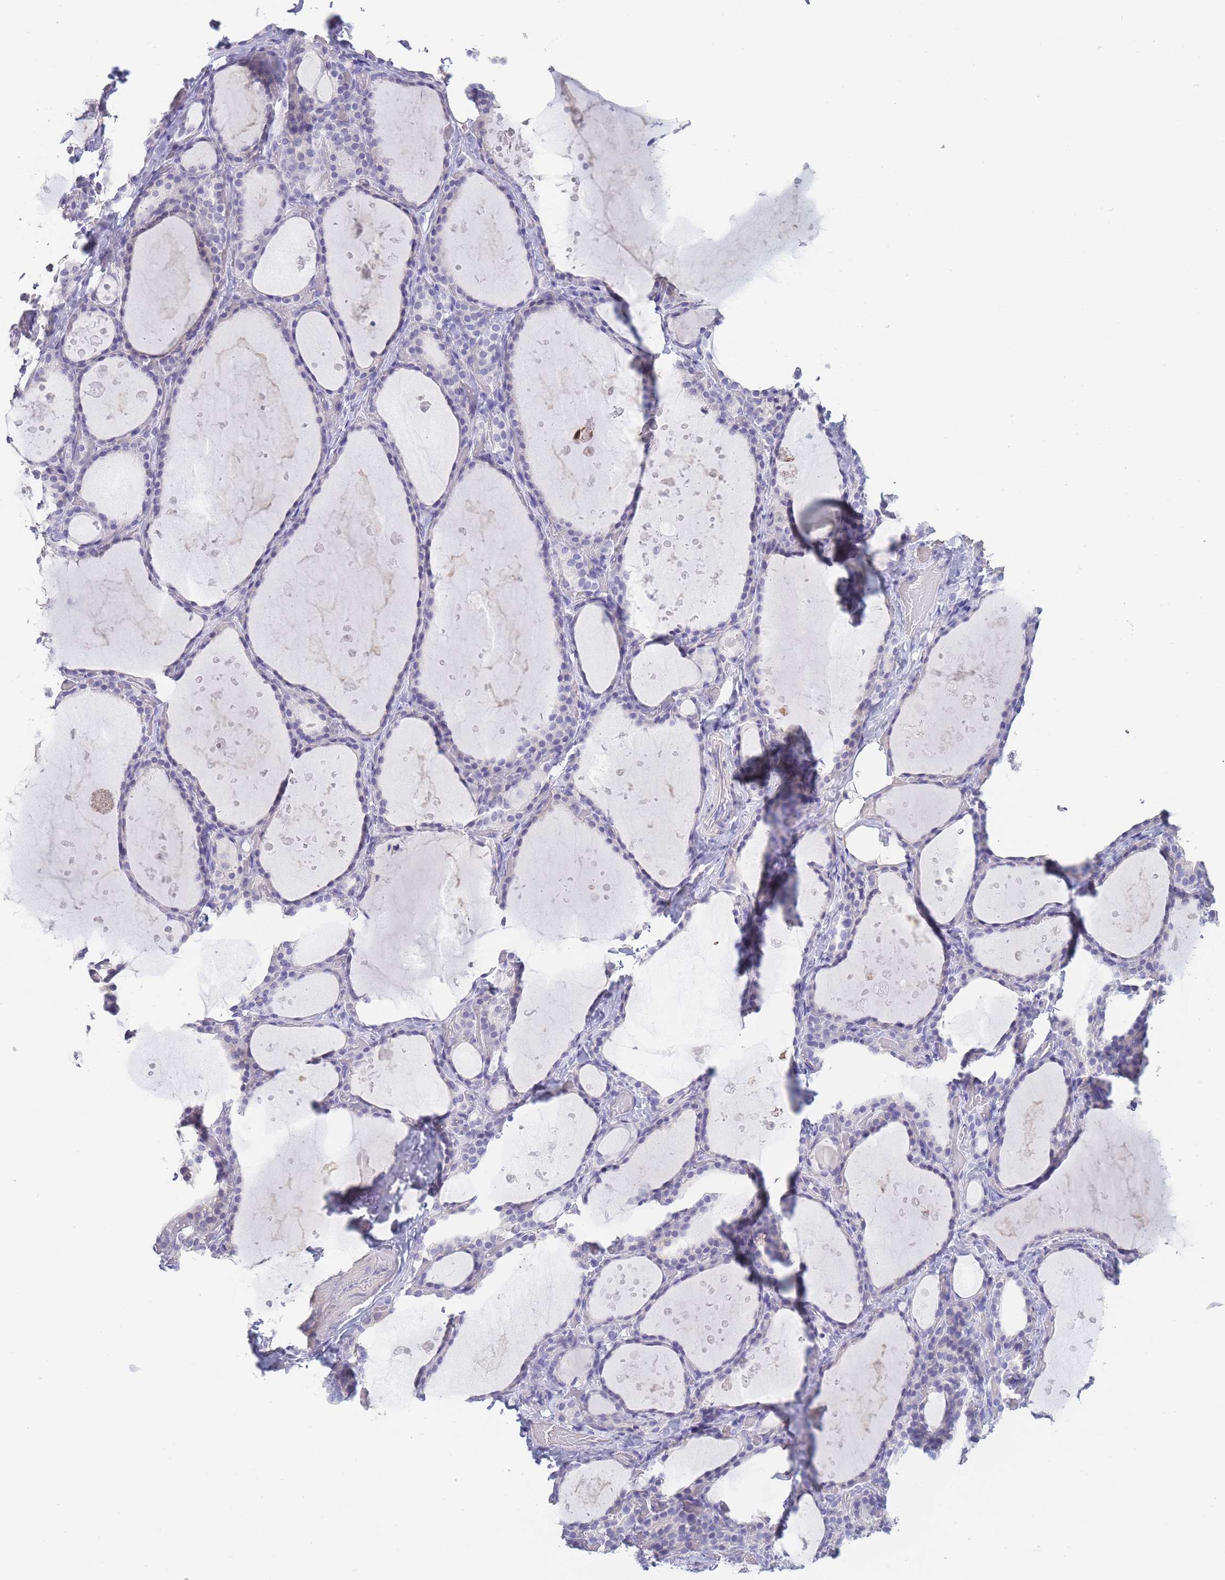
{"staining": {"intensity": "negative", "quantity": "none", "location": "none"}, "tissue": "thyroid gland", "cell_type": "Glandular cells", "image_type": "normal", "snomed": [{"axis": "morphology", "description": "Normal tissue, NOS"}, {"axis": "topography", "description": "Thyroid gland"}], "caption": "Glandular cells are negative for brown protein staining in unremarkable thyroid gland. Nuclei are stained in blue.", "gene": "CD37", "patient": {"sex": "female", "age": 44}}